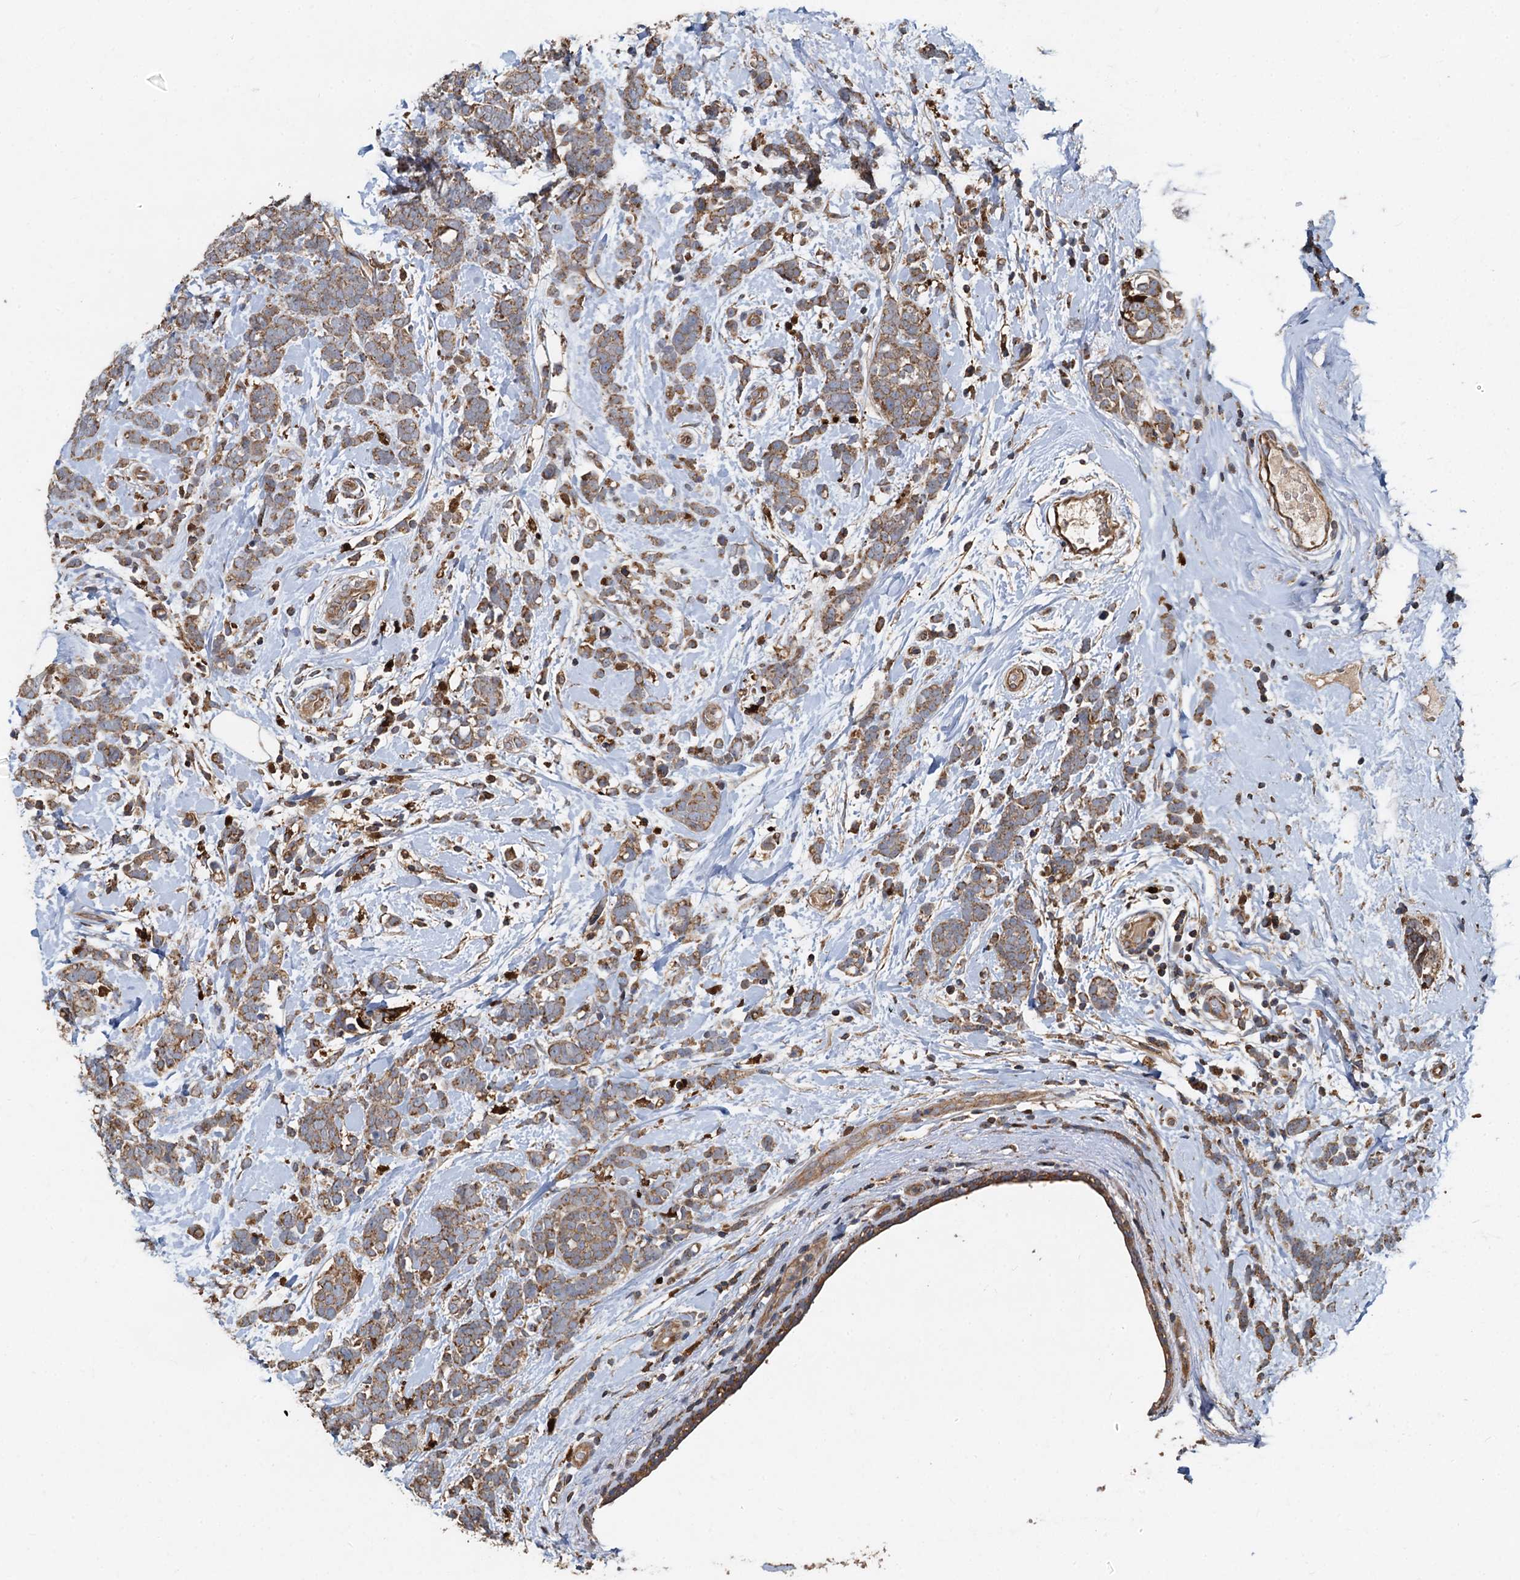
{"staining": {"intensity": "moderate", "quantity": ">75%", "location": "cytoplasmic/membranous"}, "tissue": "breast cancer", "cell_type": "Tumor cells", "image_type": "cancer", "snomed": [{"axis": "morphology", "description": "Lobular carcinoma"}, {"axis": "topography", "description": "Breast"}], "caption": "Breast cancer stained with DAB immunohistochemistry reveals medium levels of moderate cytoplasmic/membranous staining in approximately >75% of tumor cells. (DAB IHC with brightfield microscopy, high magnification).", "gene": "SDS", "patient": {"sex": "female", "age": 58}}